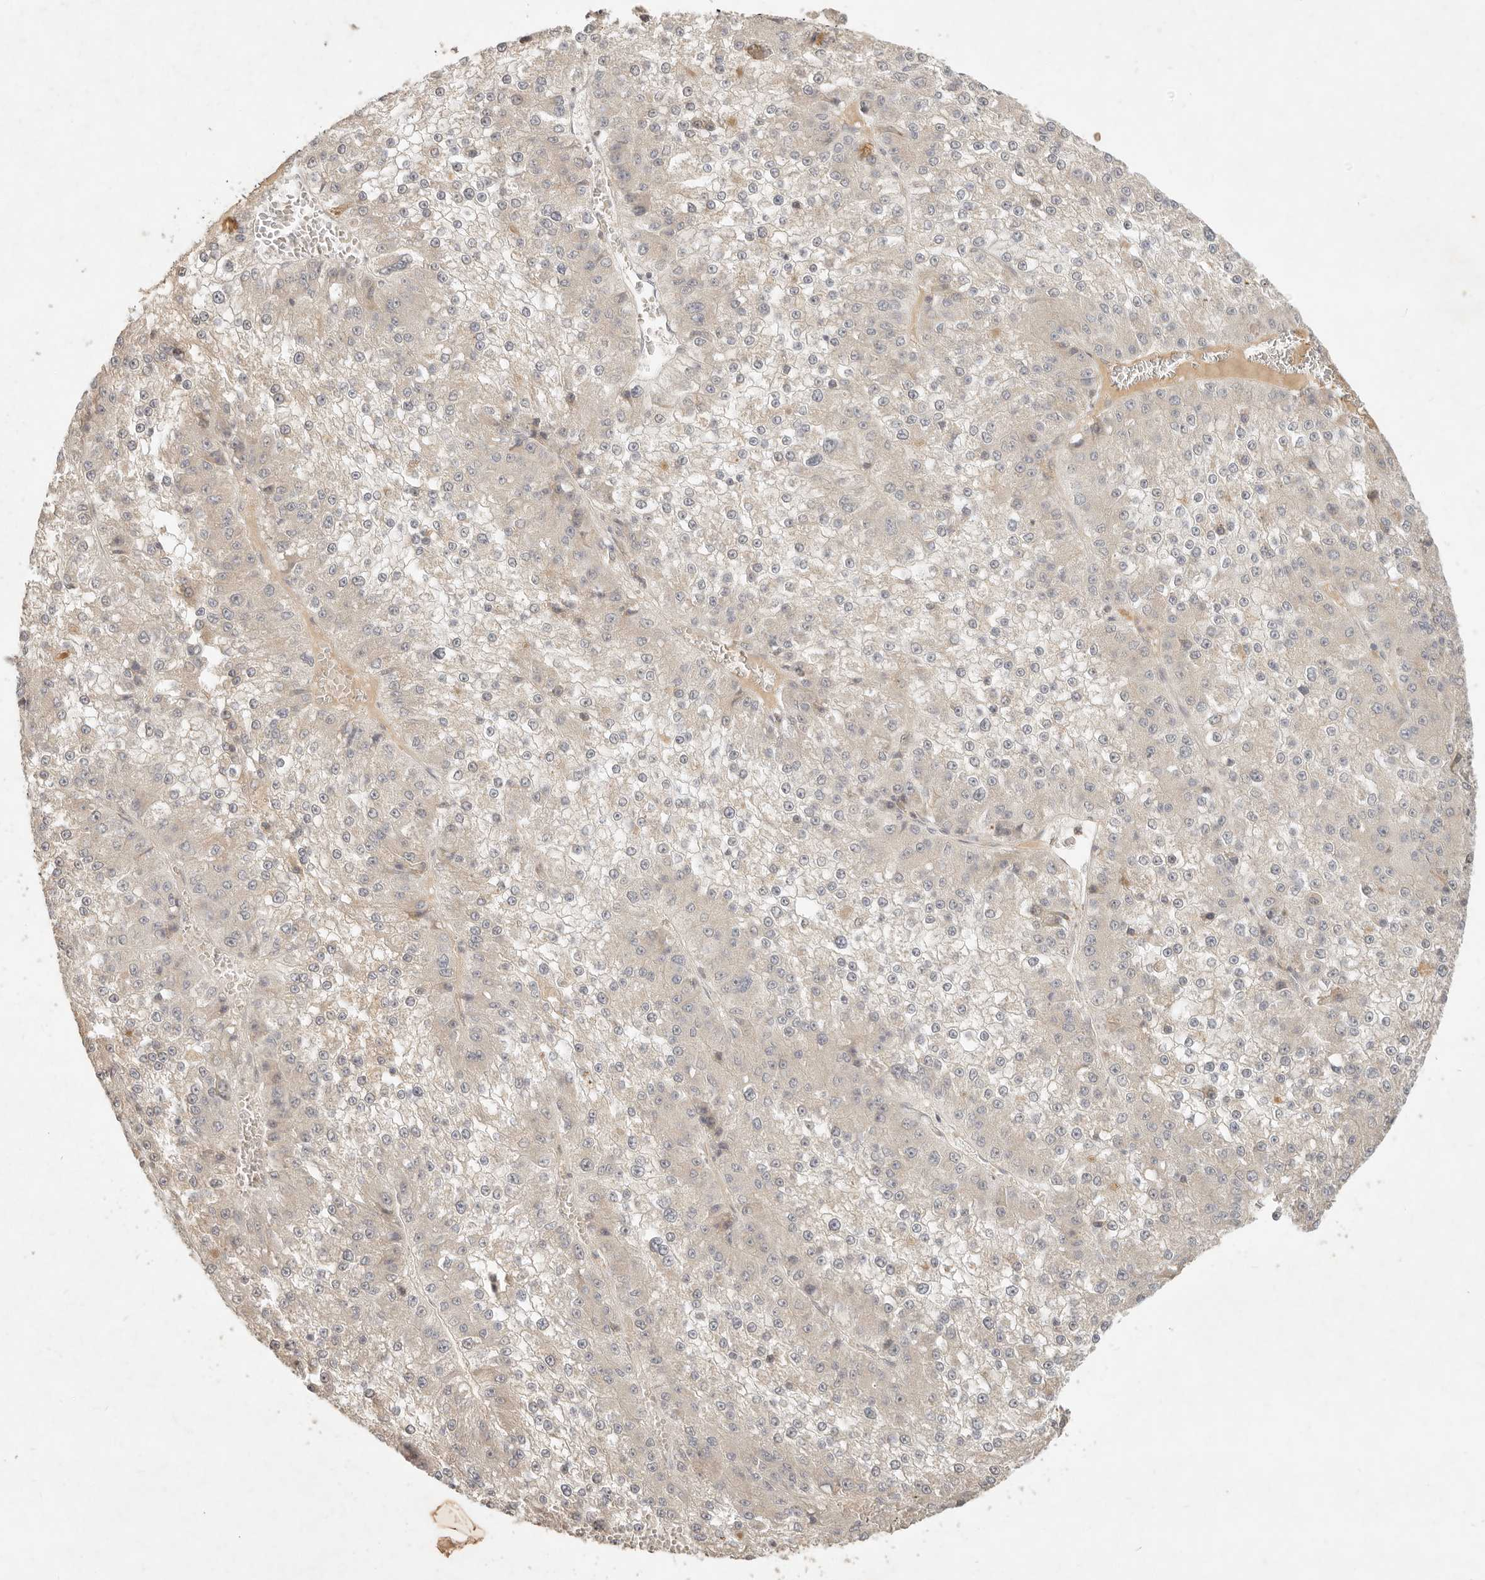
{"staining": {"intensity": "weak", "quantity": "<25%", "location": "cytoplasmic/membranous"}, "tissue": "liver cancer", "cell_type": "Tumor cells", "image_type": "cancer", "snomed": [{"axis": "morphology", "description": "Carcinoma, Hepatocellular, NOS"}, {"axis": "topography", "description": "Liver"}], "caption": "Immunohistochemistry of human hepatocellular carcinoma (liver) displays no staining in tumor cells.", "gene": "UBXN11", "patient": {"sex": "female", "age": 73}}